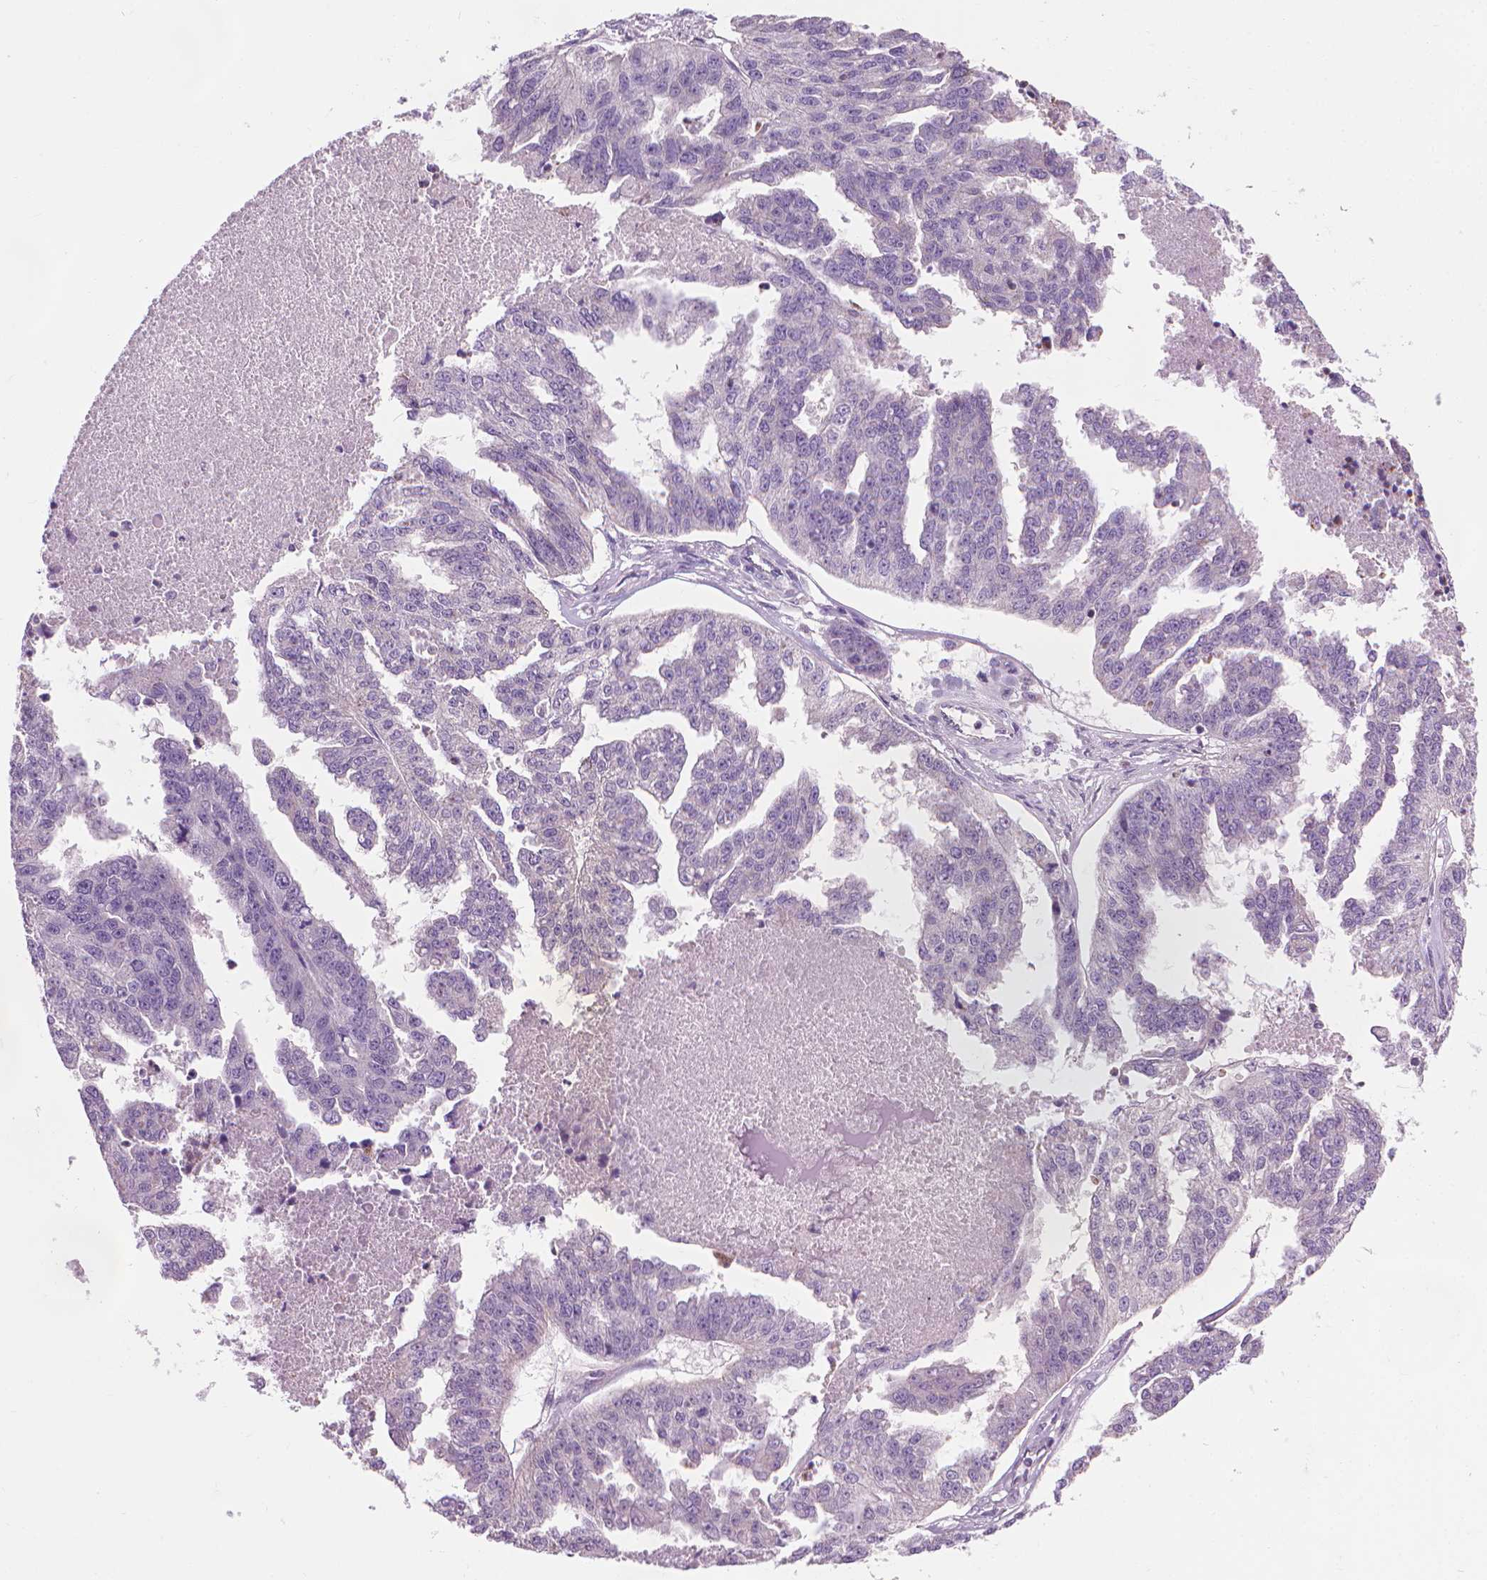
{"staining": {"intensity": "negative", "quantity": "none", "location": "none"}, "tissue": "ovarian cancer", "cell_type": "Tumor cells", "image_type": "cancer", "snomed": [{"axis": "morphology", "description": "Cystadenocarcinoma, serous, NOS"}, {"axis": "topography", "description": "Ovary"}], "caption": "An image of ovarian cancer stained for a protein reveals no brown staining in tumor cells.", "gene": "CFAP126", "patient": {"sex": "female", "age": 58}}